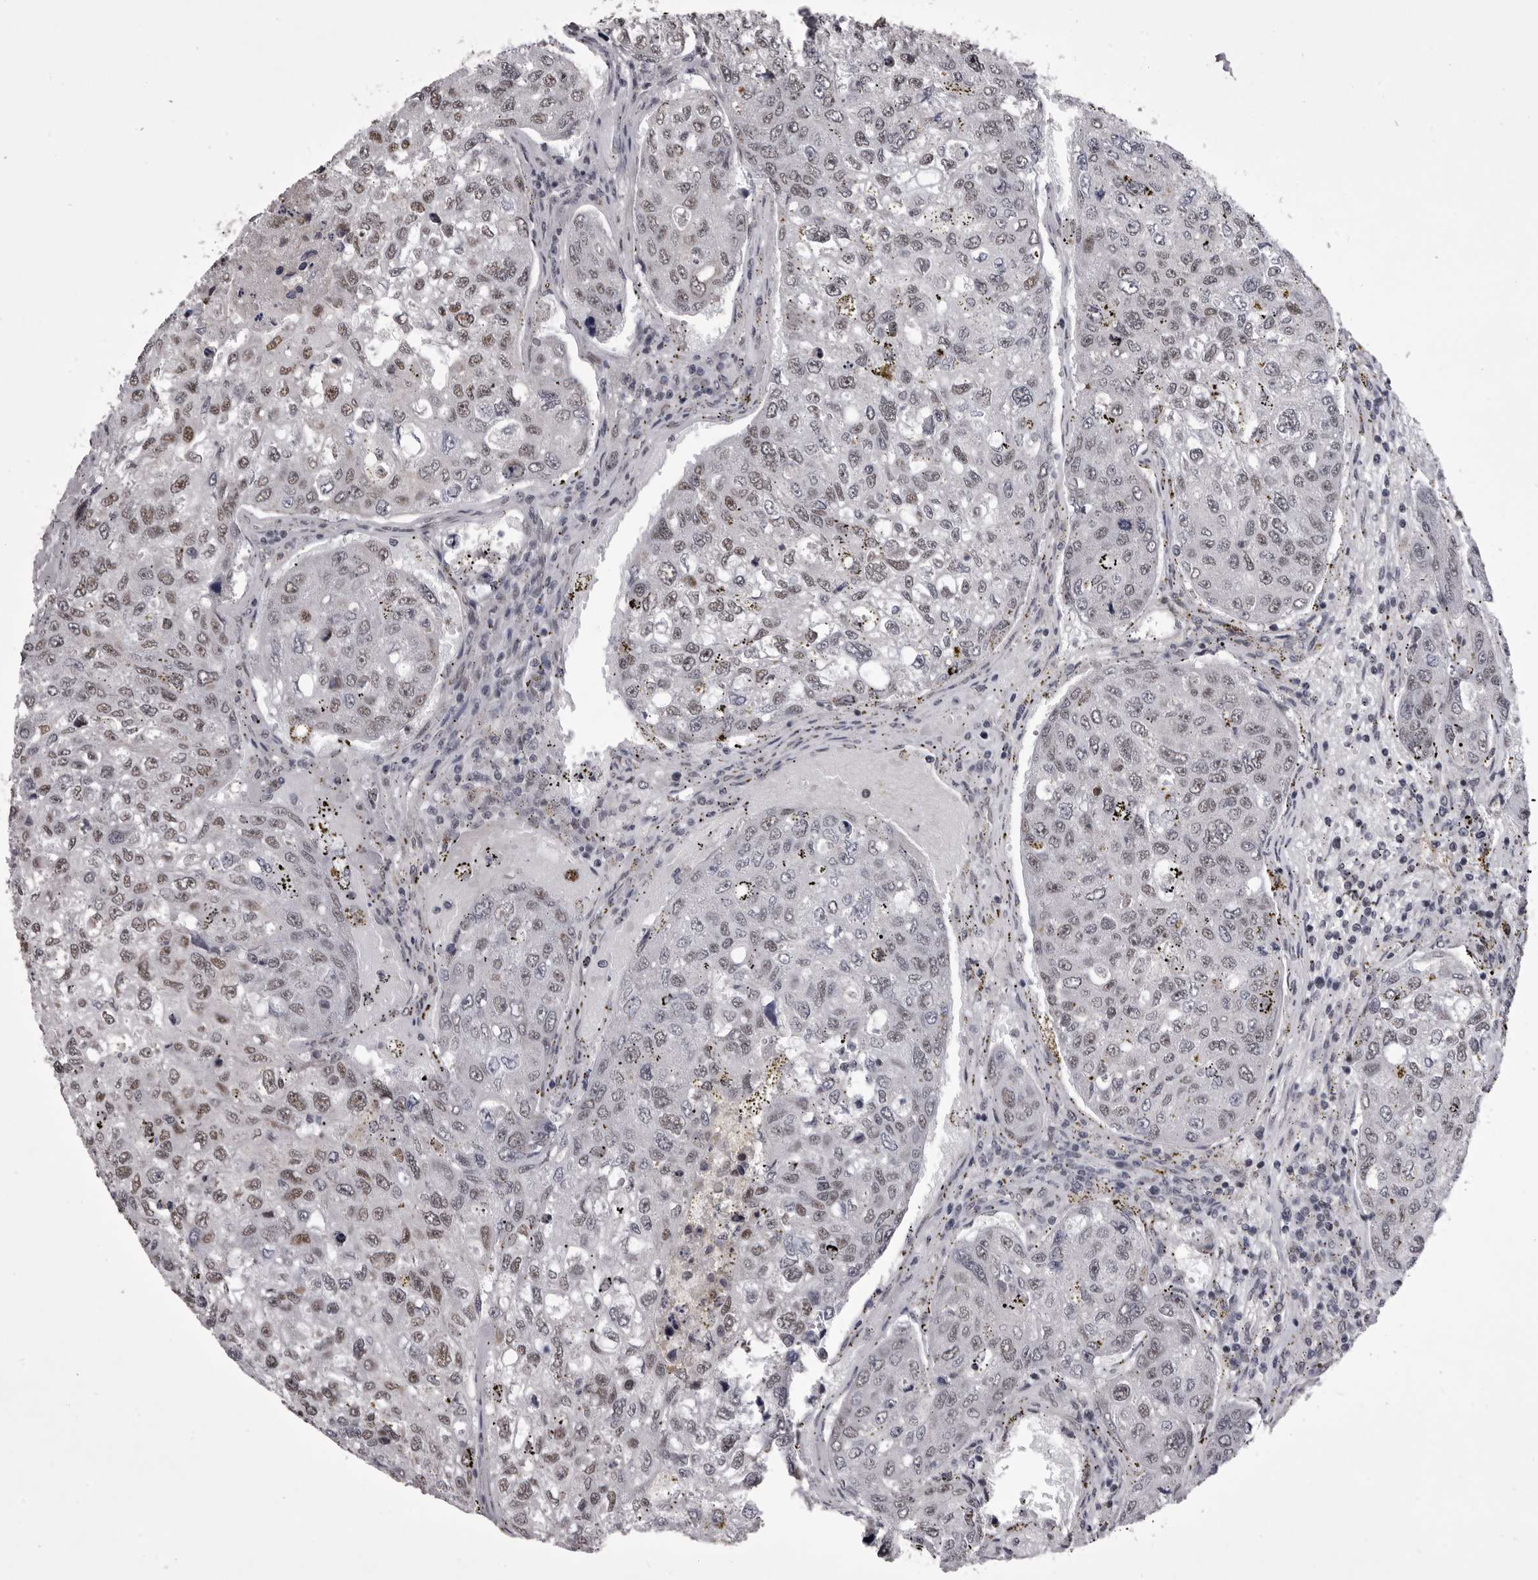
{"staining": {"intensity": "weak", "quantity": "25%-75%", "location": "nuclear"}, "tissue": "urothelial cancer", "cell_type": "Tumor cells", "image_type": "cancer", "snomed": [{"axis": "morphology", "description": "Urothelial carcinoma, High grade"}, {"axis": "topography", "description": "Lymph node"}, {"axis": "topography", "description": "Urinary bladder"}], "caption": "Immunohistochemistry (DAB (3,3'-diaminobenzidine)) staining of human urothelial cancer displays weak nuclear protein positivity in approximately 25%-75% of tumor cells.", "gene": "PRPF3", "patient": {"sex": "male", "age": 51}}